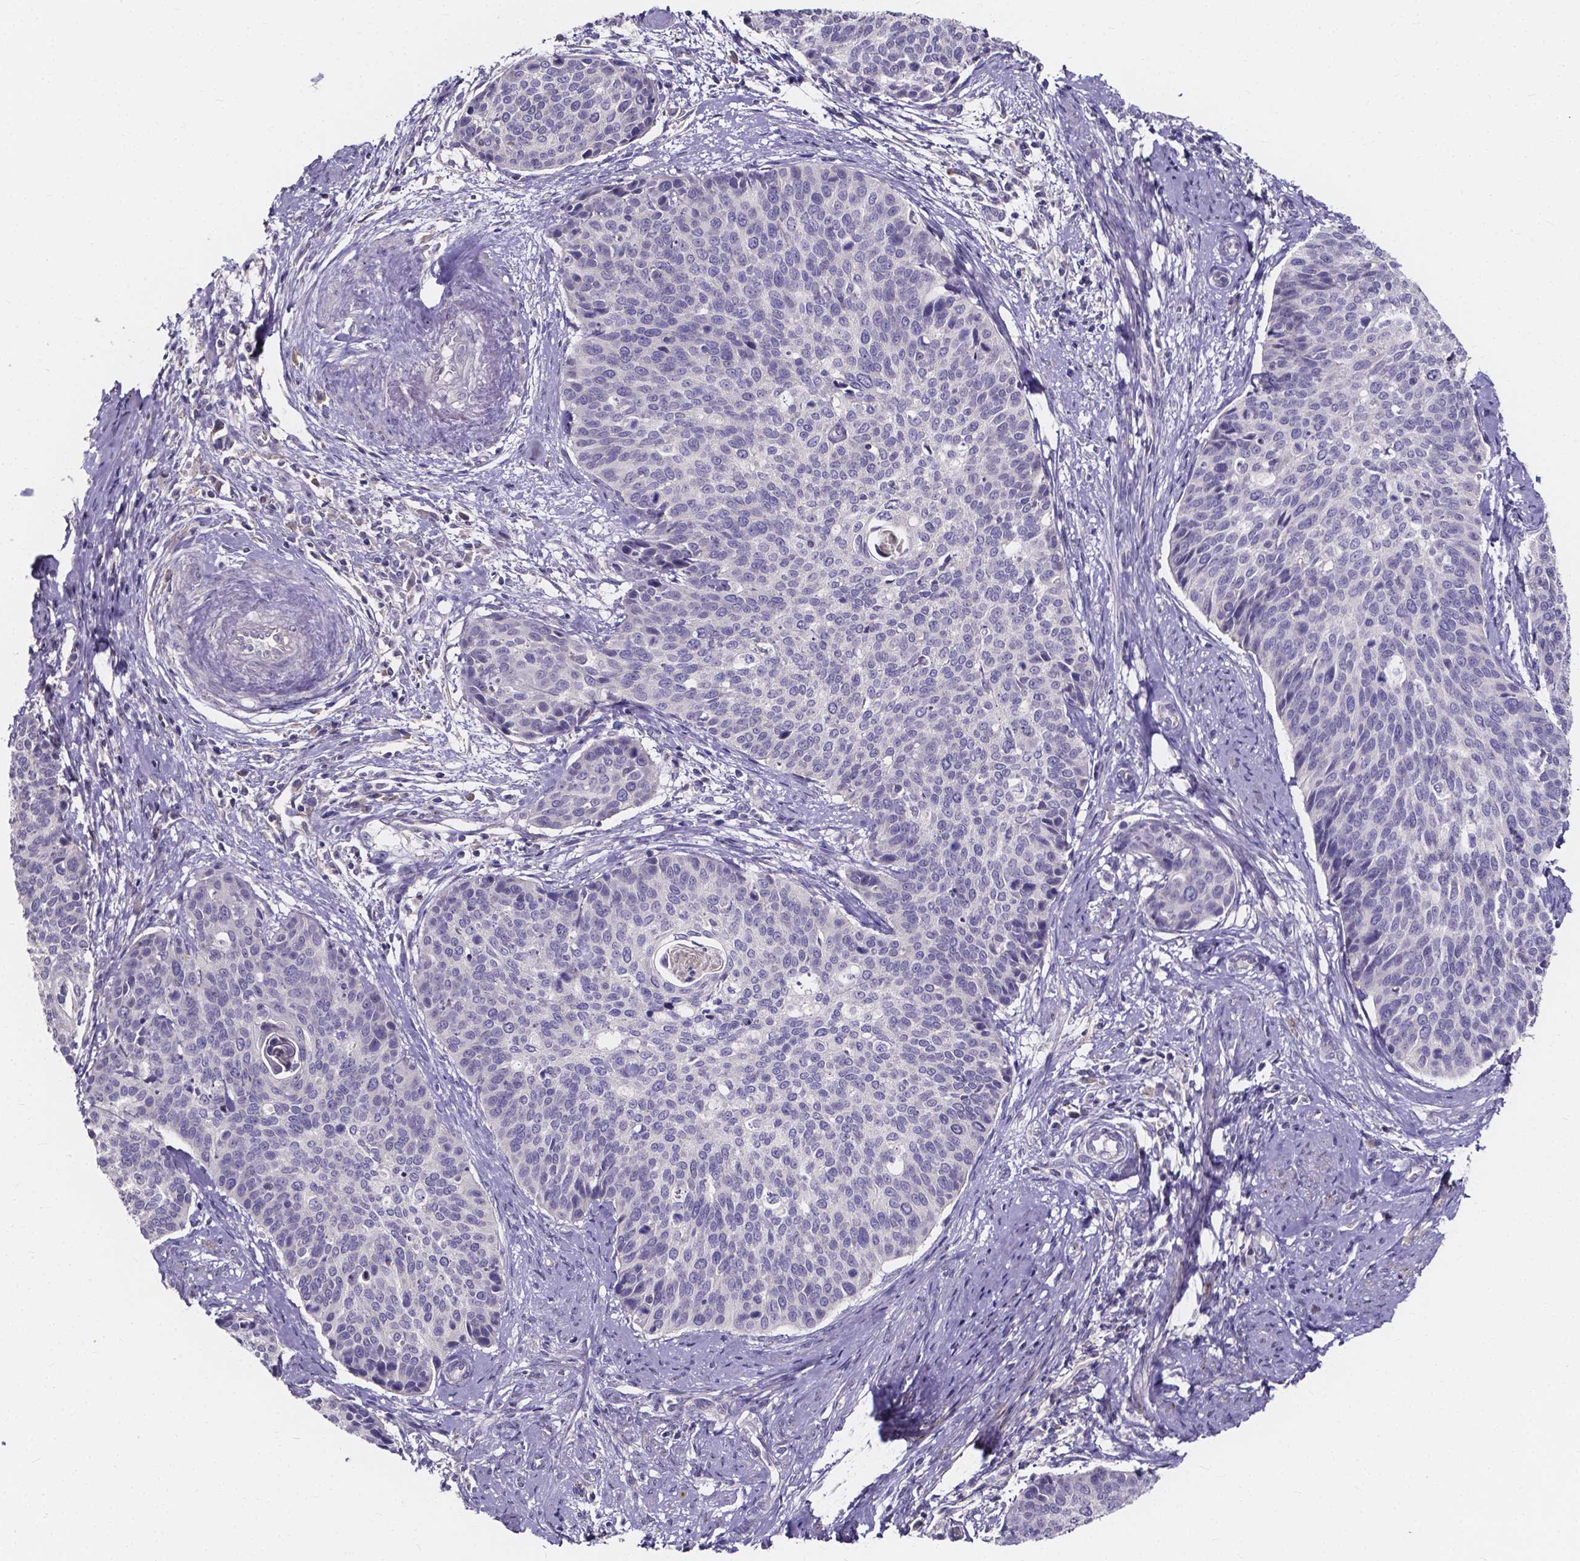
{"staining": {"intensity": "negative", "quantity": "none", "location": "none"}, "tissue": "cervical cancer", "cell_type": "Tumor cells", "image_type": "cancer", "snomed": [{"axis": "morphology", "description": "Squamous cell carcinoma, NOS"}, {"axis": "topography", "description": "Cervix"}], "caption": "This is an immunohistochemistry (IHC) histopathology image of cervical cancer. There is no staining in tumor cells.", "gene": "SPOCD1", "patient": {"sex": "female", "age": 69}}